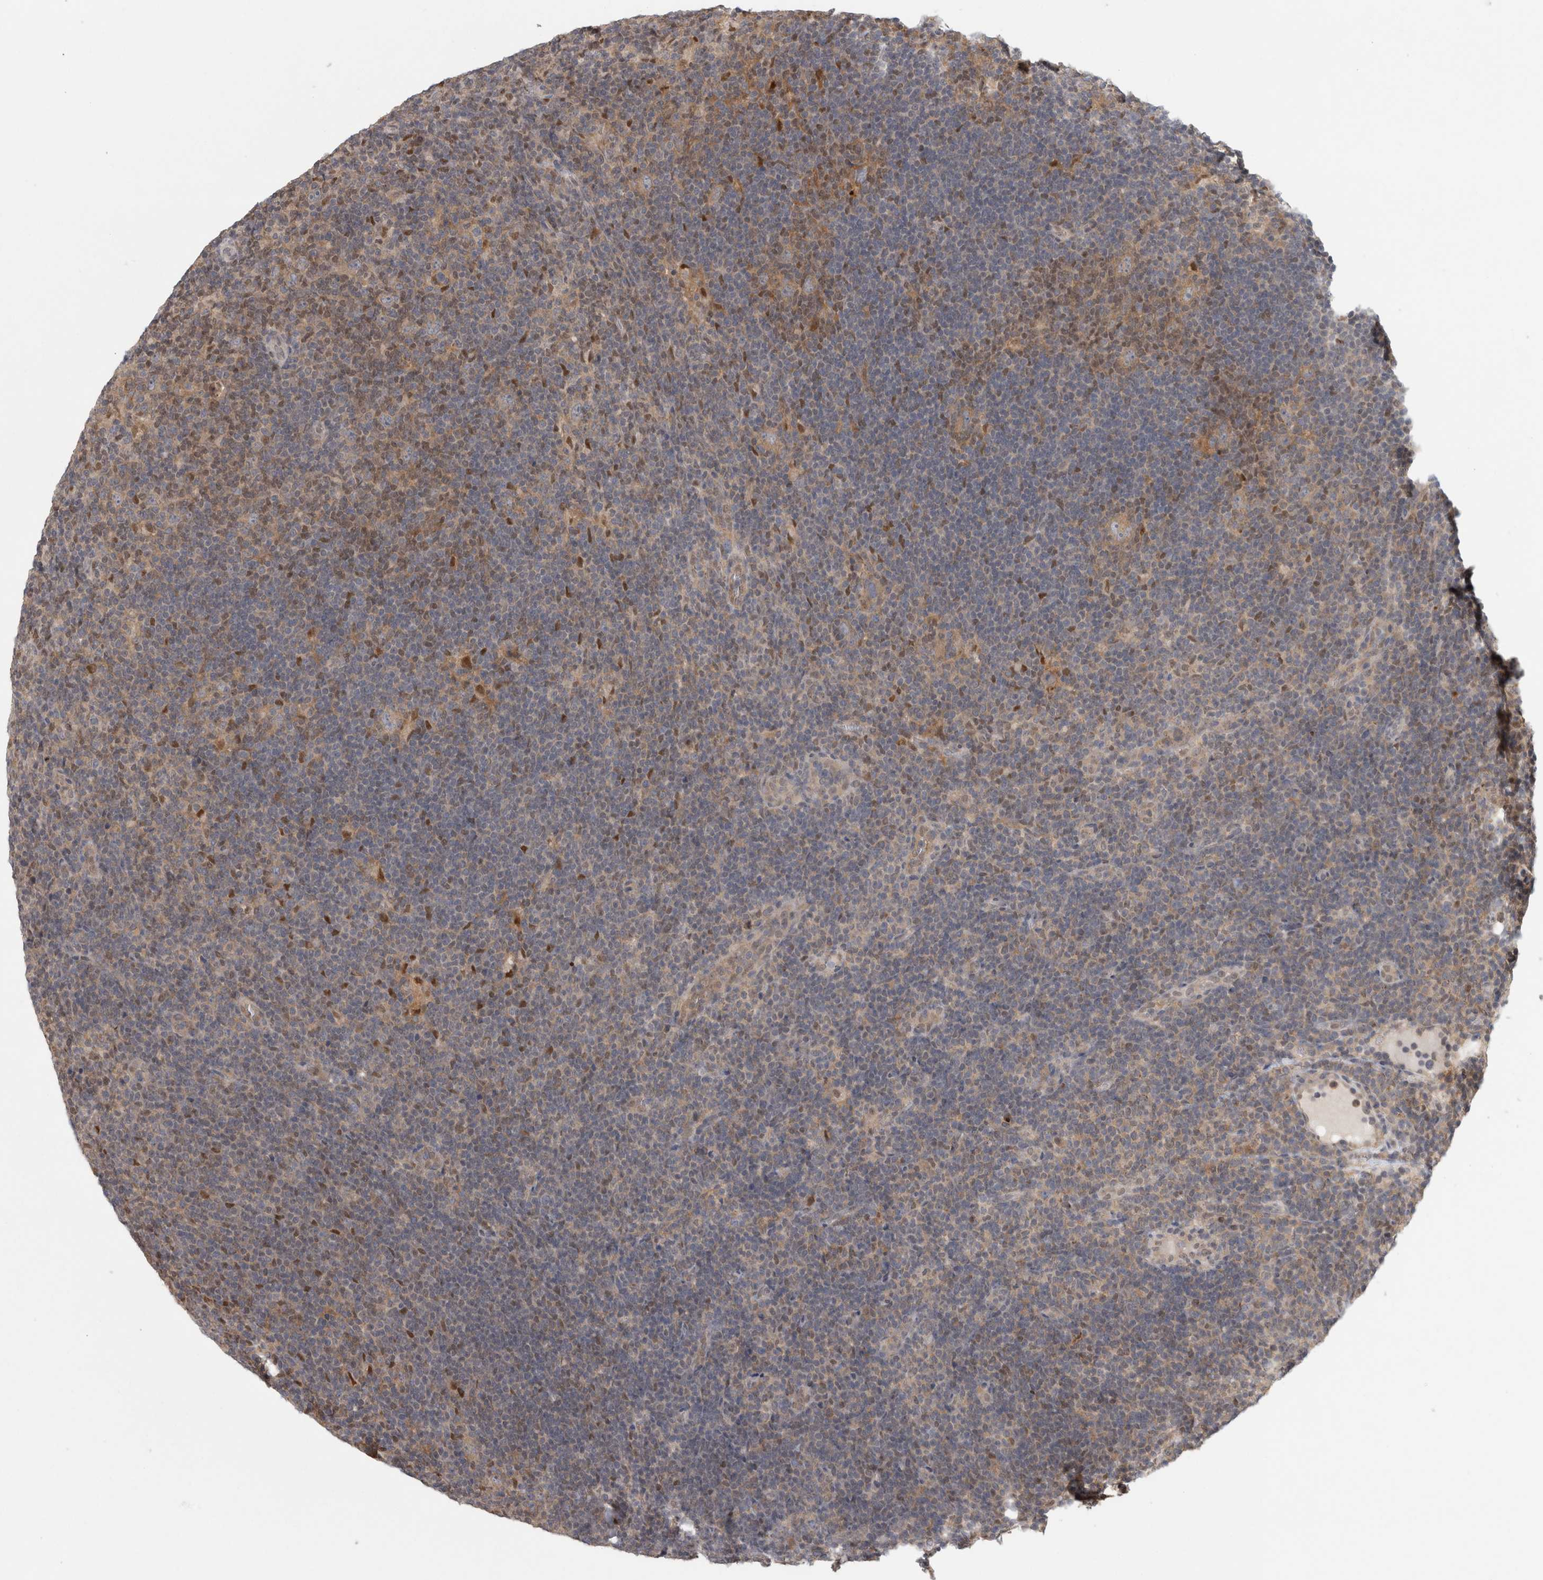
{"staining": {"intensity": "weak", "quantity": "25%-75%", "location": "cytoplasmic/membranous"}, "tissue": "lymphoma", "cell_type": "Tumor cells", "image_type": "cancer", "snomed": [{"axis": "morphology", "description": "Hodgkin's disease, NOS"}, {"axis": "topography", "description": "Lymph node"}], "caption": "Approximately 25%-75% of tumor cells in human lymphoma demonstrate weak cytoplasmic/membranous protein staining as visualized by brown immunohistochemical staining.", "gene": "PIGP", "patient": {"sex": "female", "age": 57}}